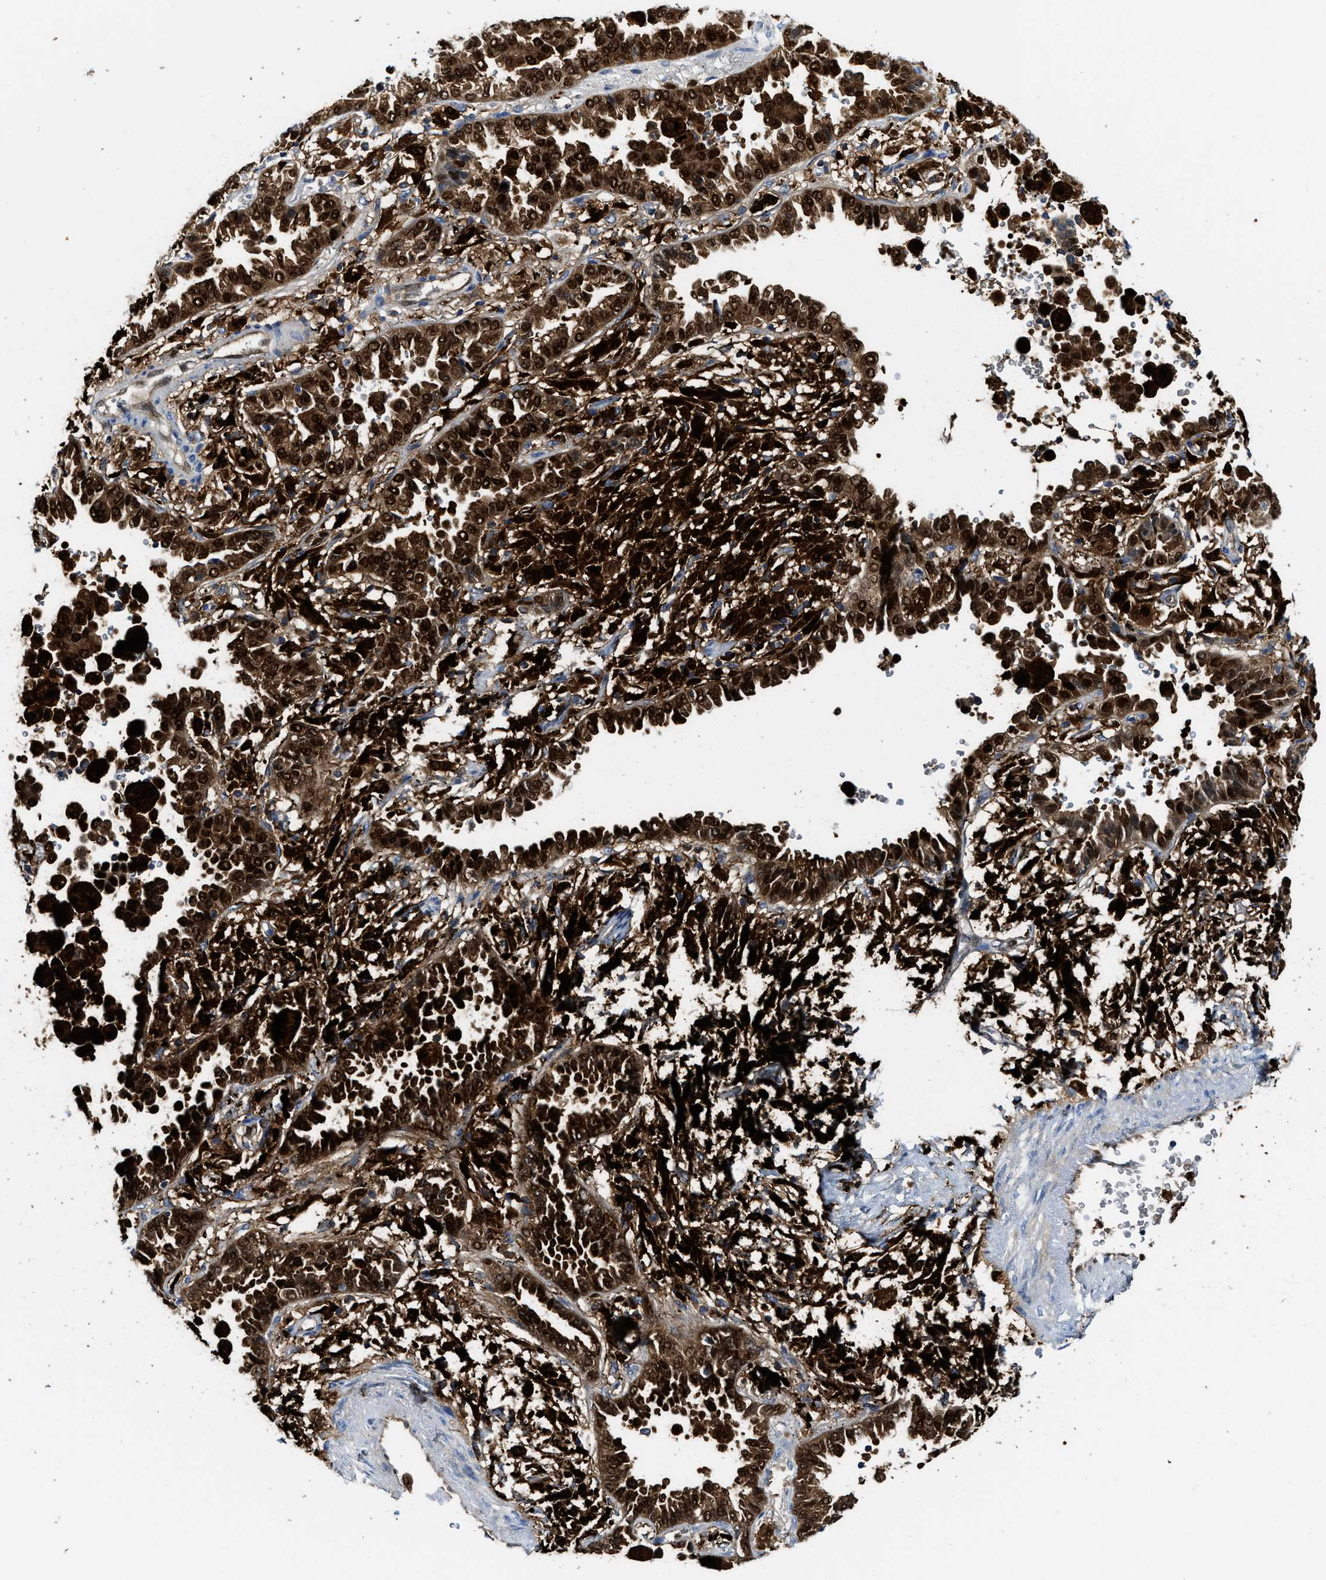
{"staining": {"intensity": "strong", "quantity": ">75%", "location": "cytoplasmic/membranous,nuclear"}, "tissue": "lung cancer", "cell_type": "Tumor cells", "image_type": "cancer", "snomed": [{"axis": "morphology", "description": "Normal tissue, NOS"}, {"axis": "morphology", "description": "Adenocarcinoma, NOS"}, {"axis": "topography", "description": "Lung"}], "caption": "Protein staining by immunohistochemistry (IHC) shows strong cytoplasmic/membranous and nuclear positivity in about >75% of tumor cells in lung cancer (adenocarcinoma). (DAB (3,3'-diaminobenzidine) IHC, brown staining for protein, blue staining for nuclei).", "gene": "LTA4H", "patient": {"sex": "male", "age": 59}}